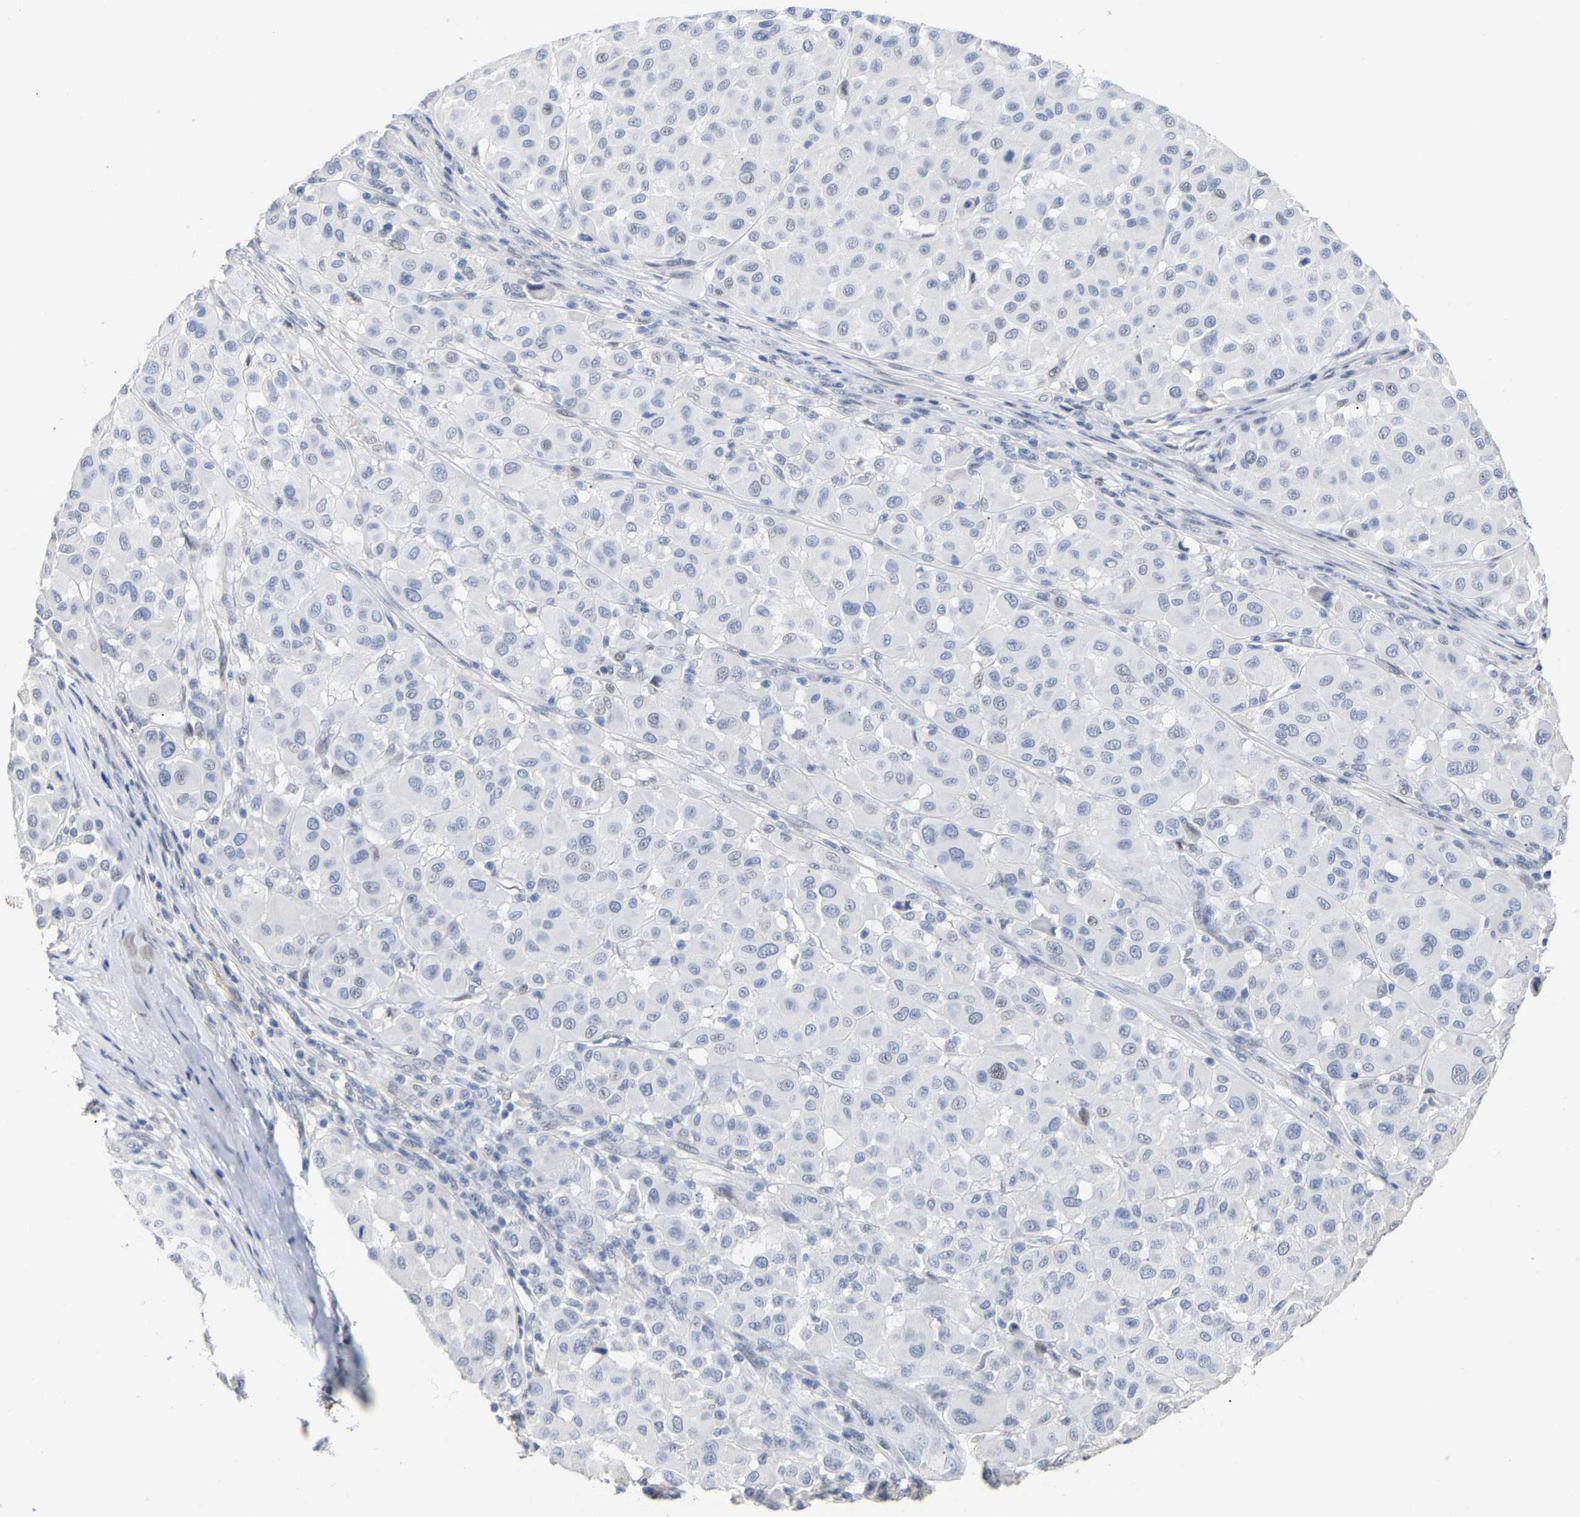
{"staining": {"intensity": "negative", "quantity": "none", "location": "none"}, "tissue": "melanoma", "cell_type": "Tumor cells", "image_type": "cancer", "snomed": [{"axis": "morphology", "description": "Malignant melanoma, Metastatic site"}, {"axis": "topography", "description": "Soft tissue"}], "caption": "Immunohistochemistry (IHC) of melanoma displays no staining in tumor cells.", "gene": "AMPH", "patient": {"sex": "male", "age": 41}}